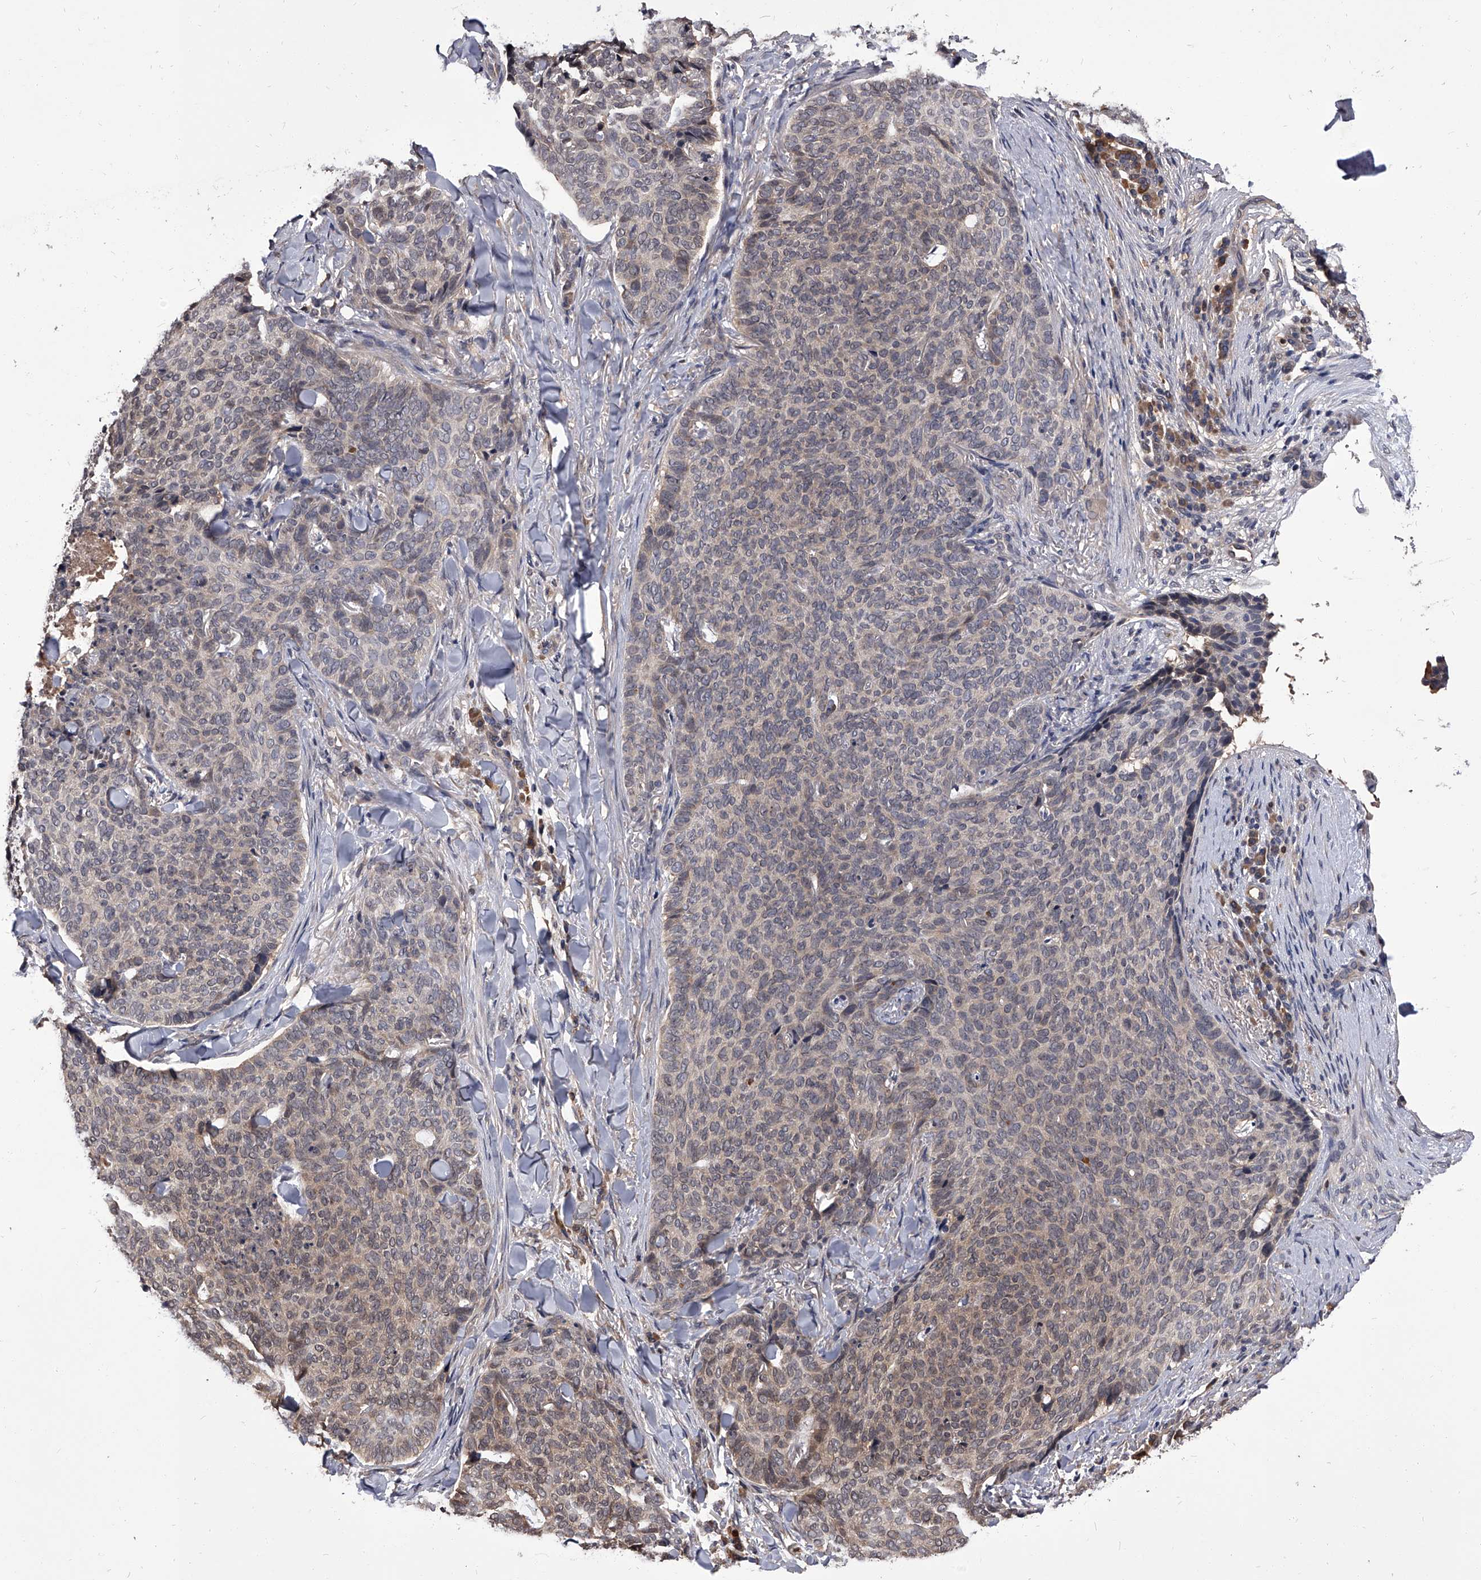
{"staining": {"intensity": "weak", "quantity": "25%-75%", "location": "cytoplasmic/membranous"}, "tissue": "skin cancer", "cell_type": "Tumor cells", "image_type": "cancer", "snomed": [{"axis": "morphology", "description": "Normal tissue, NOS"}, {"axis": "morphology", "description": "Basal cell carcinoma"}, {"axis": "topography", "description": "Skin"}], "caption": "Immunohistochemical staining of human skin basal cell carcinoma displays weak cytoplasmic/membranous protein expression in about 25%-75% of tumor cells.", "gene": "SLC18B1", "patient": {"sex": "male", "age": 50}}